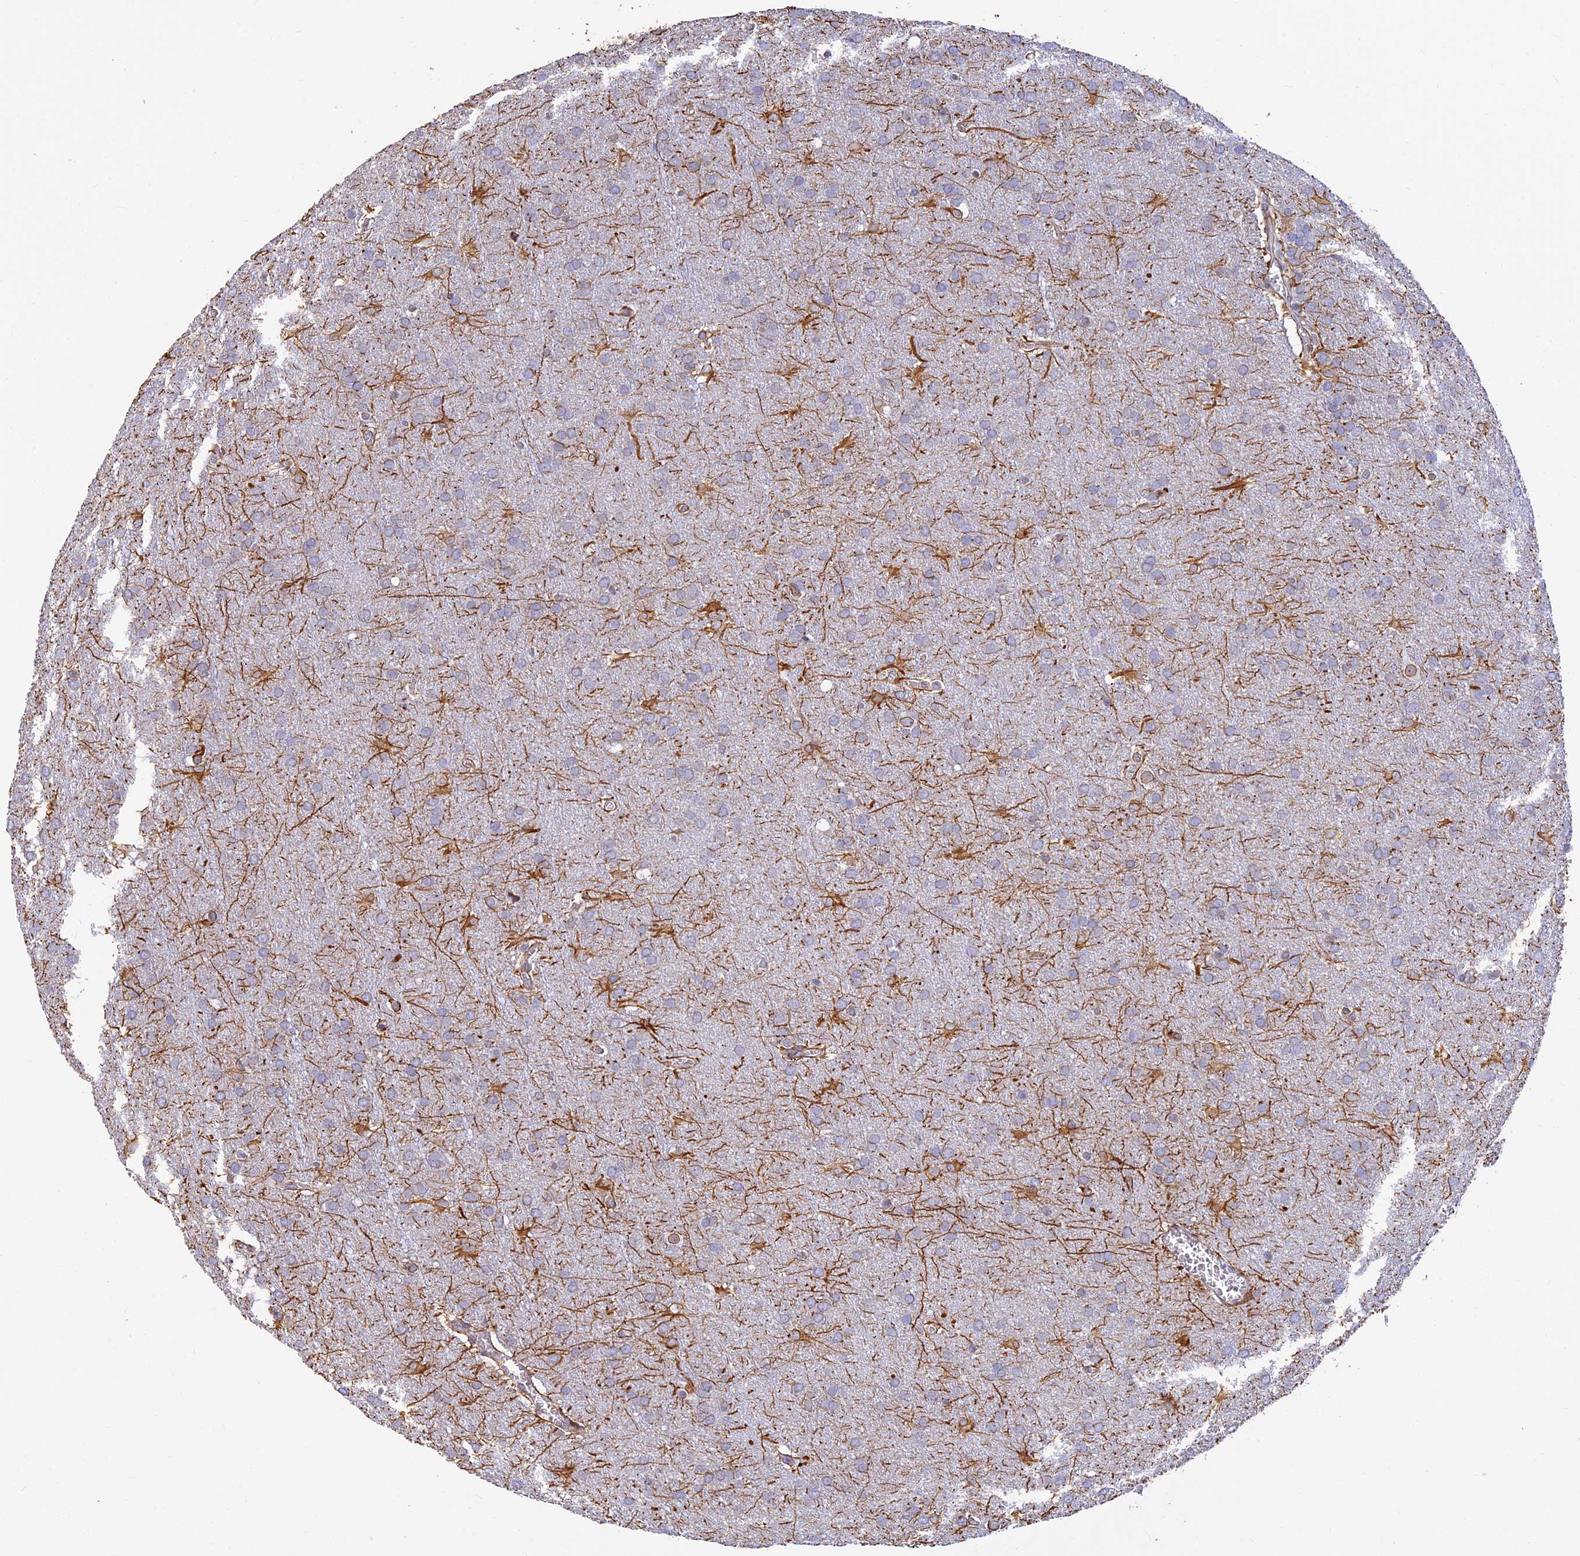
{"staining": {"intensity": "weak", "quantity": "<25%", "location": "cytoplasmic/membranous"}, "tissue": "glioma", "cell_type": "Tumor cells", "image_type": "cancer", "snomed": [{"axis": "morphology", "description": "Glioma, malignant, Low grade"}, {"axis": "topography", "description": "Brain"}], "caption": "Immunohistochemical staining of malignant glioma (low-grade) demonstrates no significant staining in tumor cells.", "gene": "ALDH1L2", "patient": {"sex": "female", "age": 32}}